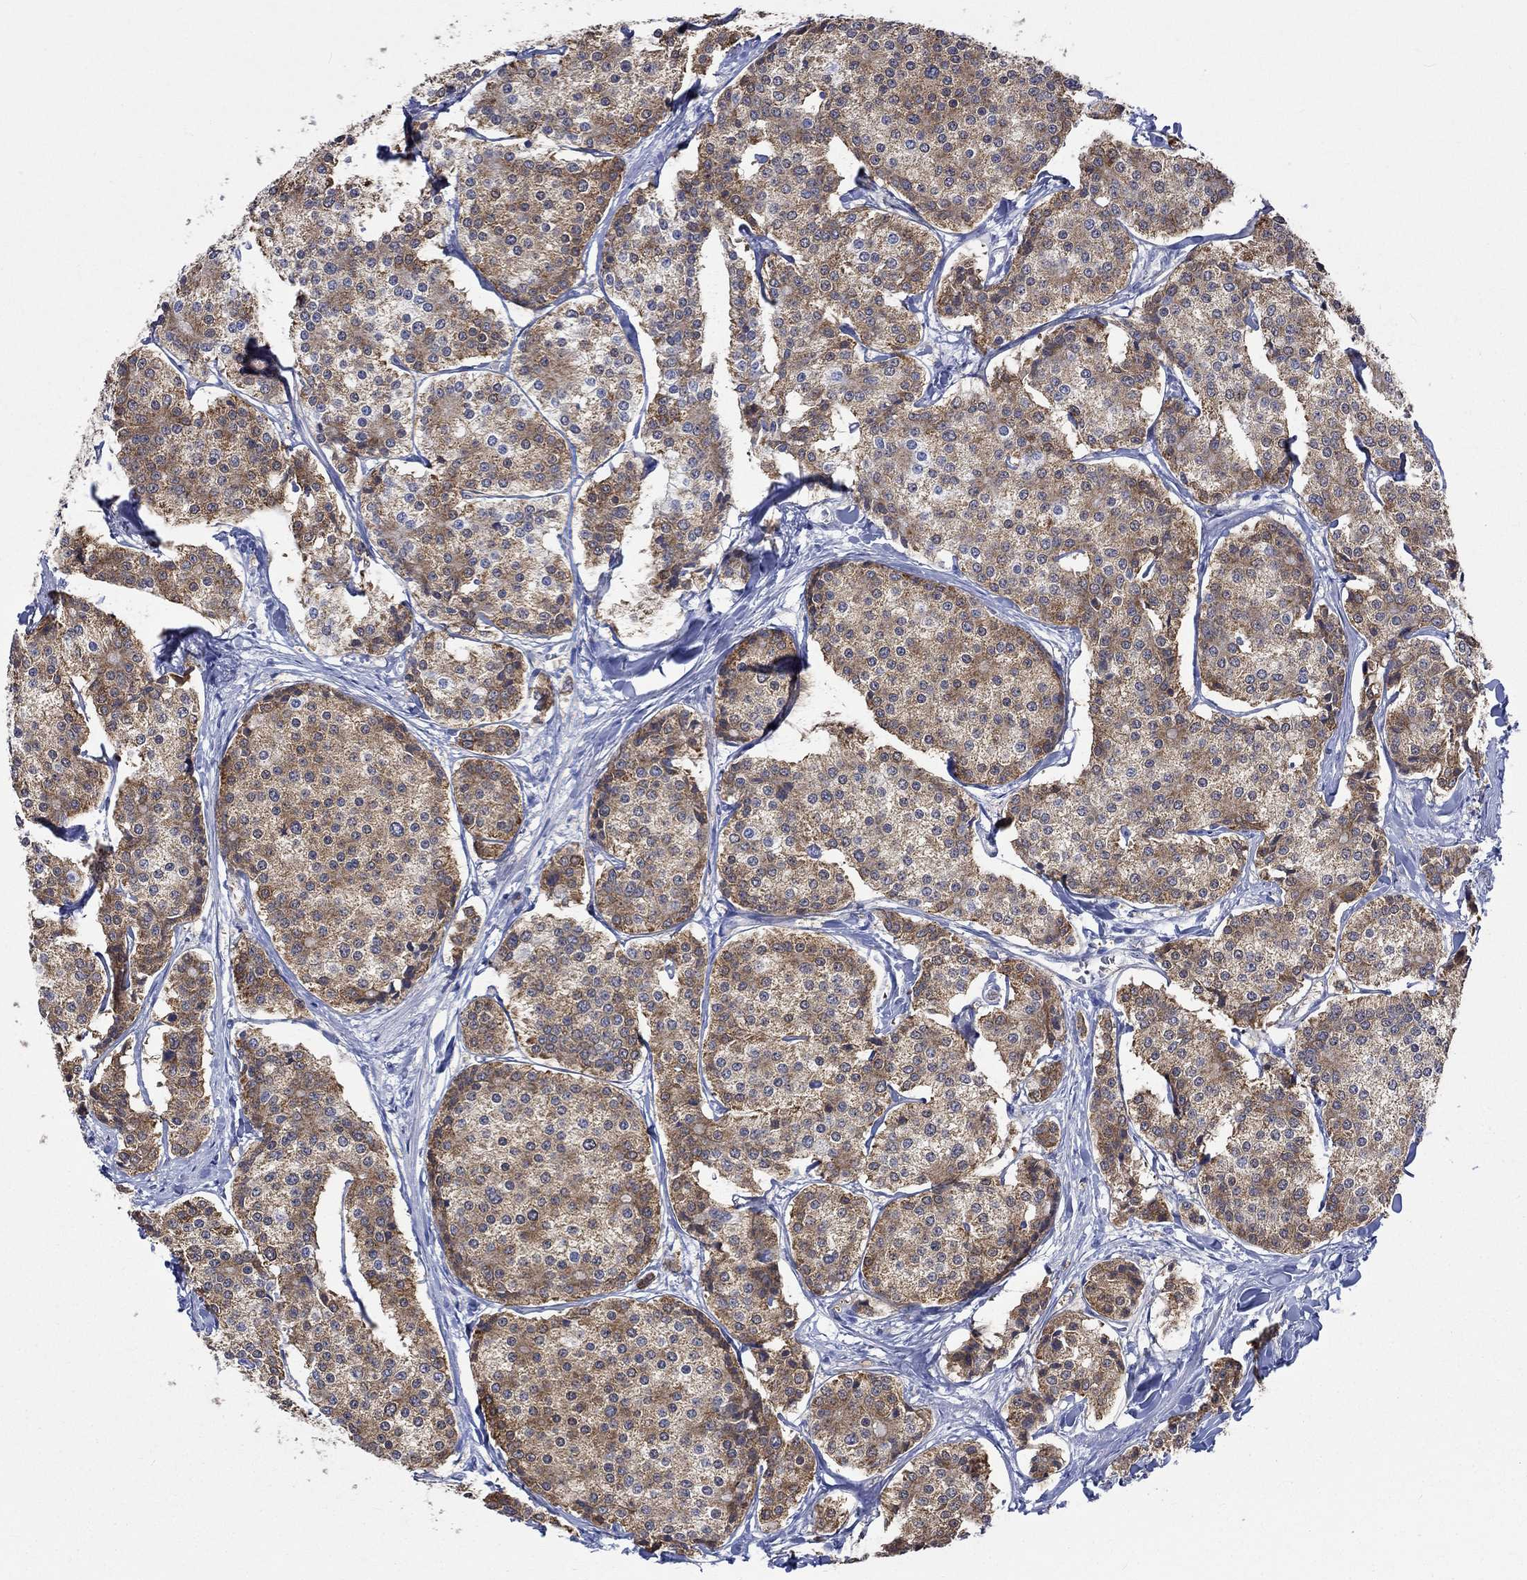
{"staining": {"intensity": "strong", "quantity": ">75%", "location": "cytoplasmic/membranous"}, "tissue": "carcinoid", "cell_type": "Tumor cells", "image_type": "cancer", "snomed": [{"axis": "morphology", "description": "Carcinoid, malignant, NOS"}, {"axis": "topography", "description": "Small intestine"}], "caption": "A high amount of strong cytoplasmic/membranous positivity is appreciated in approximately >75% of tumor cells in carcinoid (malignant) tissue.", "gene": "CPLX2", "patient": {"sex": "female", "age": 65}}